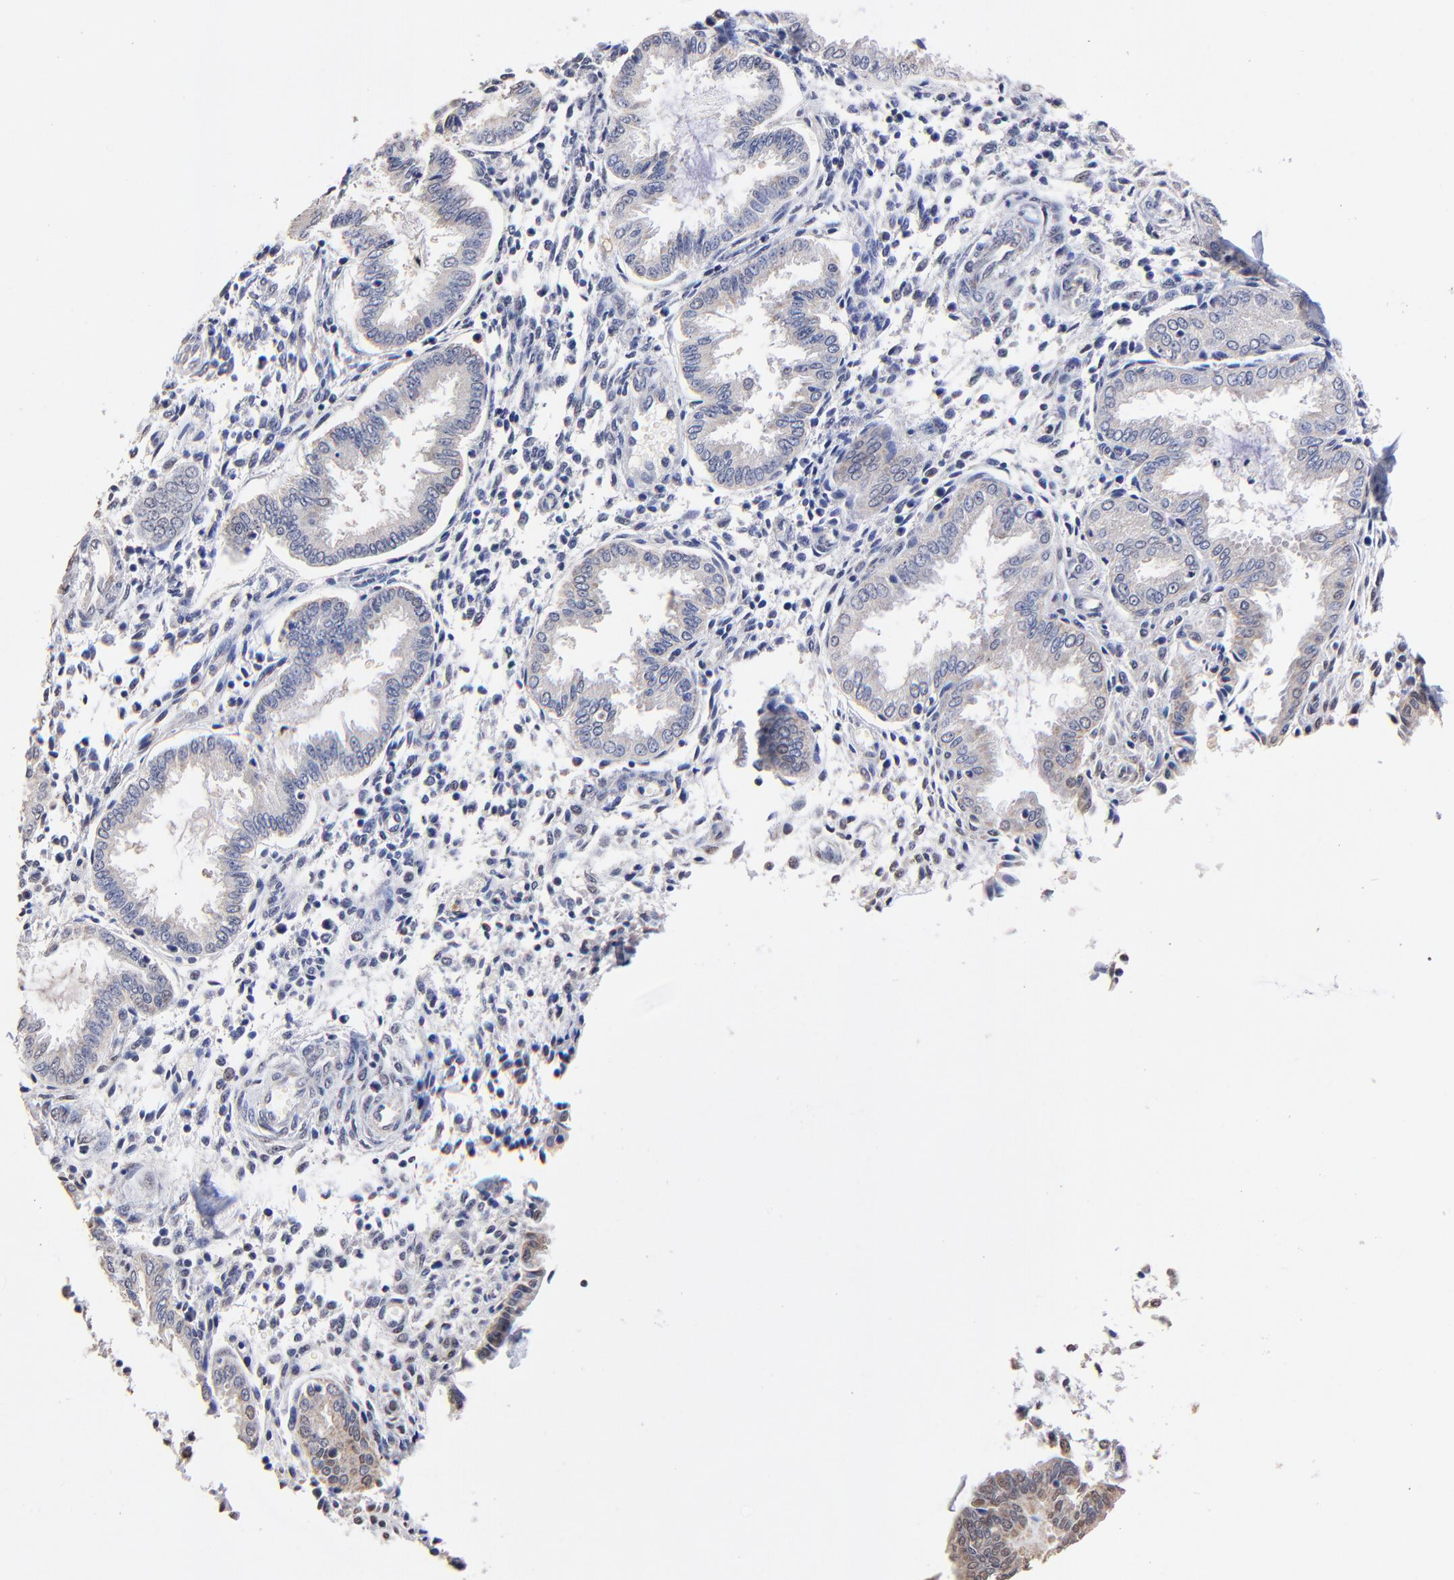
{"staining": {"intensity": "weak", "quantity": "<25%", "location": "cytoplasmic/membranous"}, "tissue": "endometrium", "cell_type": "Cells in endometrial stroma", "image_type": "normal", "snomed": [{"axis": "morphology", "description": "Normal tissue, NOS"}, {"axis": "topography", "description": "Endometrium"}], "caption": "Cells in endometrial stroma show no significant expression in benign endometrium. The staining was performed using DAB (3,3'-diaminobenzidine) to visualize the protein expression in brown, while the nuclei were stained in blue with hematoxylin (Magnification: 20x).", "gene": "BBOF1", "patient": {"sex": "female", "age": 33}}